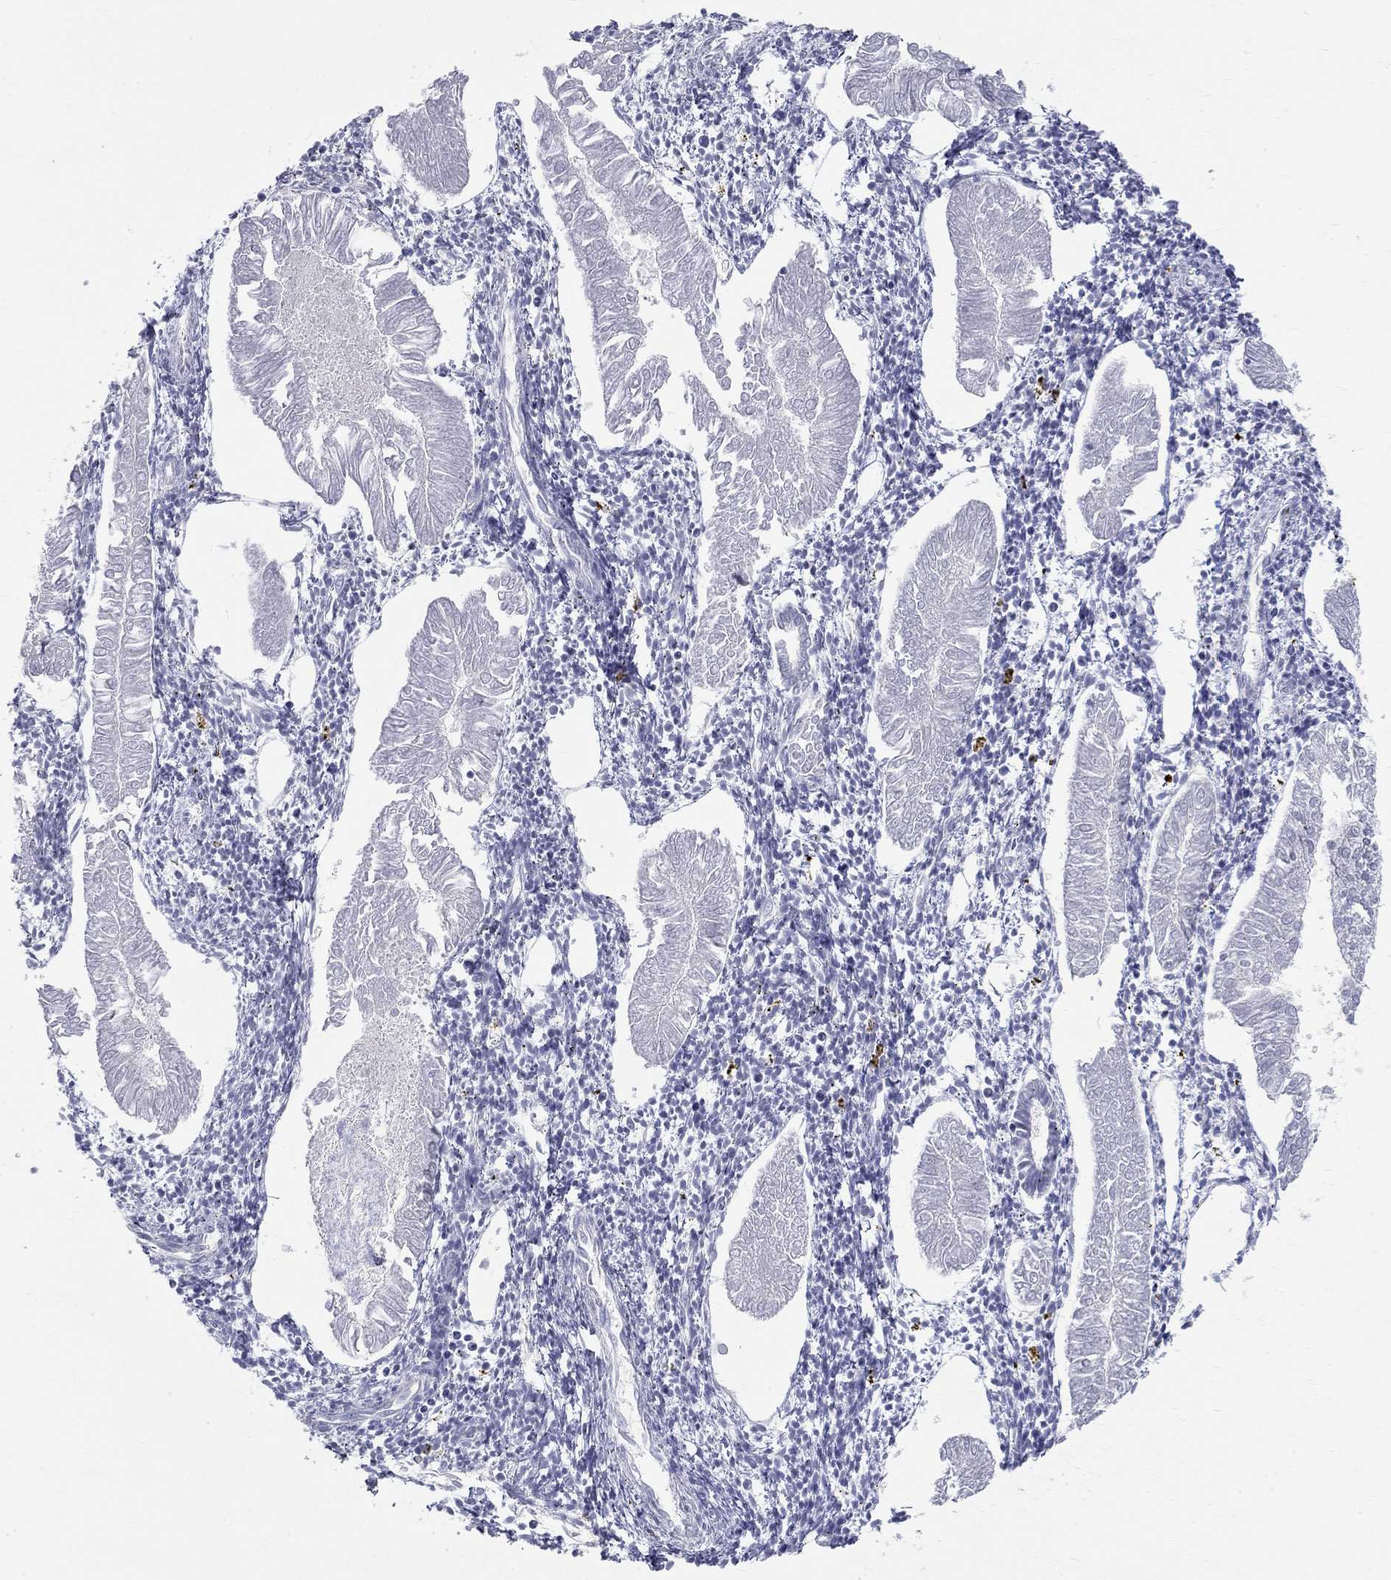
{"staining": {"intensity": "negative", "quantity": "none", "location": "none"}, "tissue": "endometrial cancer", "cell_type": "Tumor cells", "image_type": "cancer", "snomed": [{"axis": "morphology", "description": "Adenocarcinoma, NOS"}, {"axis": "topography", "description": "Endometrium"}], "caption": "This is an immunohistochemistry (IHC) histopathology image of endometrial cancer (adenocarcinoma). There is no staining in tumor cells.", "gene": "PHOX2B", "patient": {"sex": "female", "age": 53}}